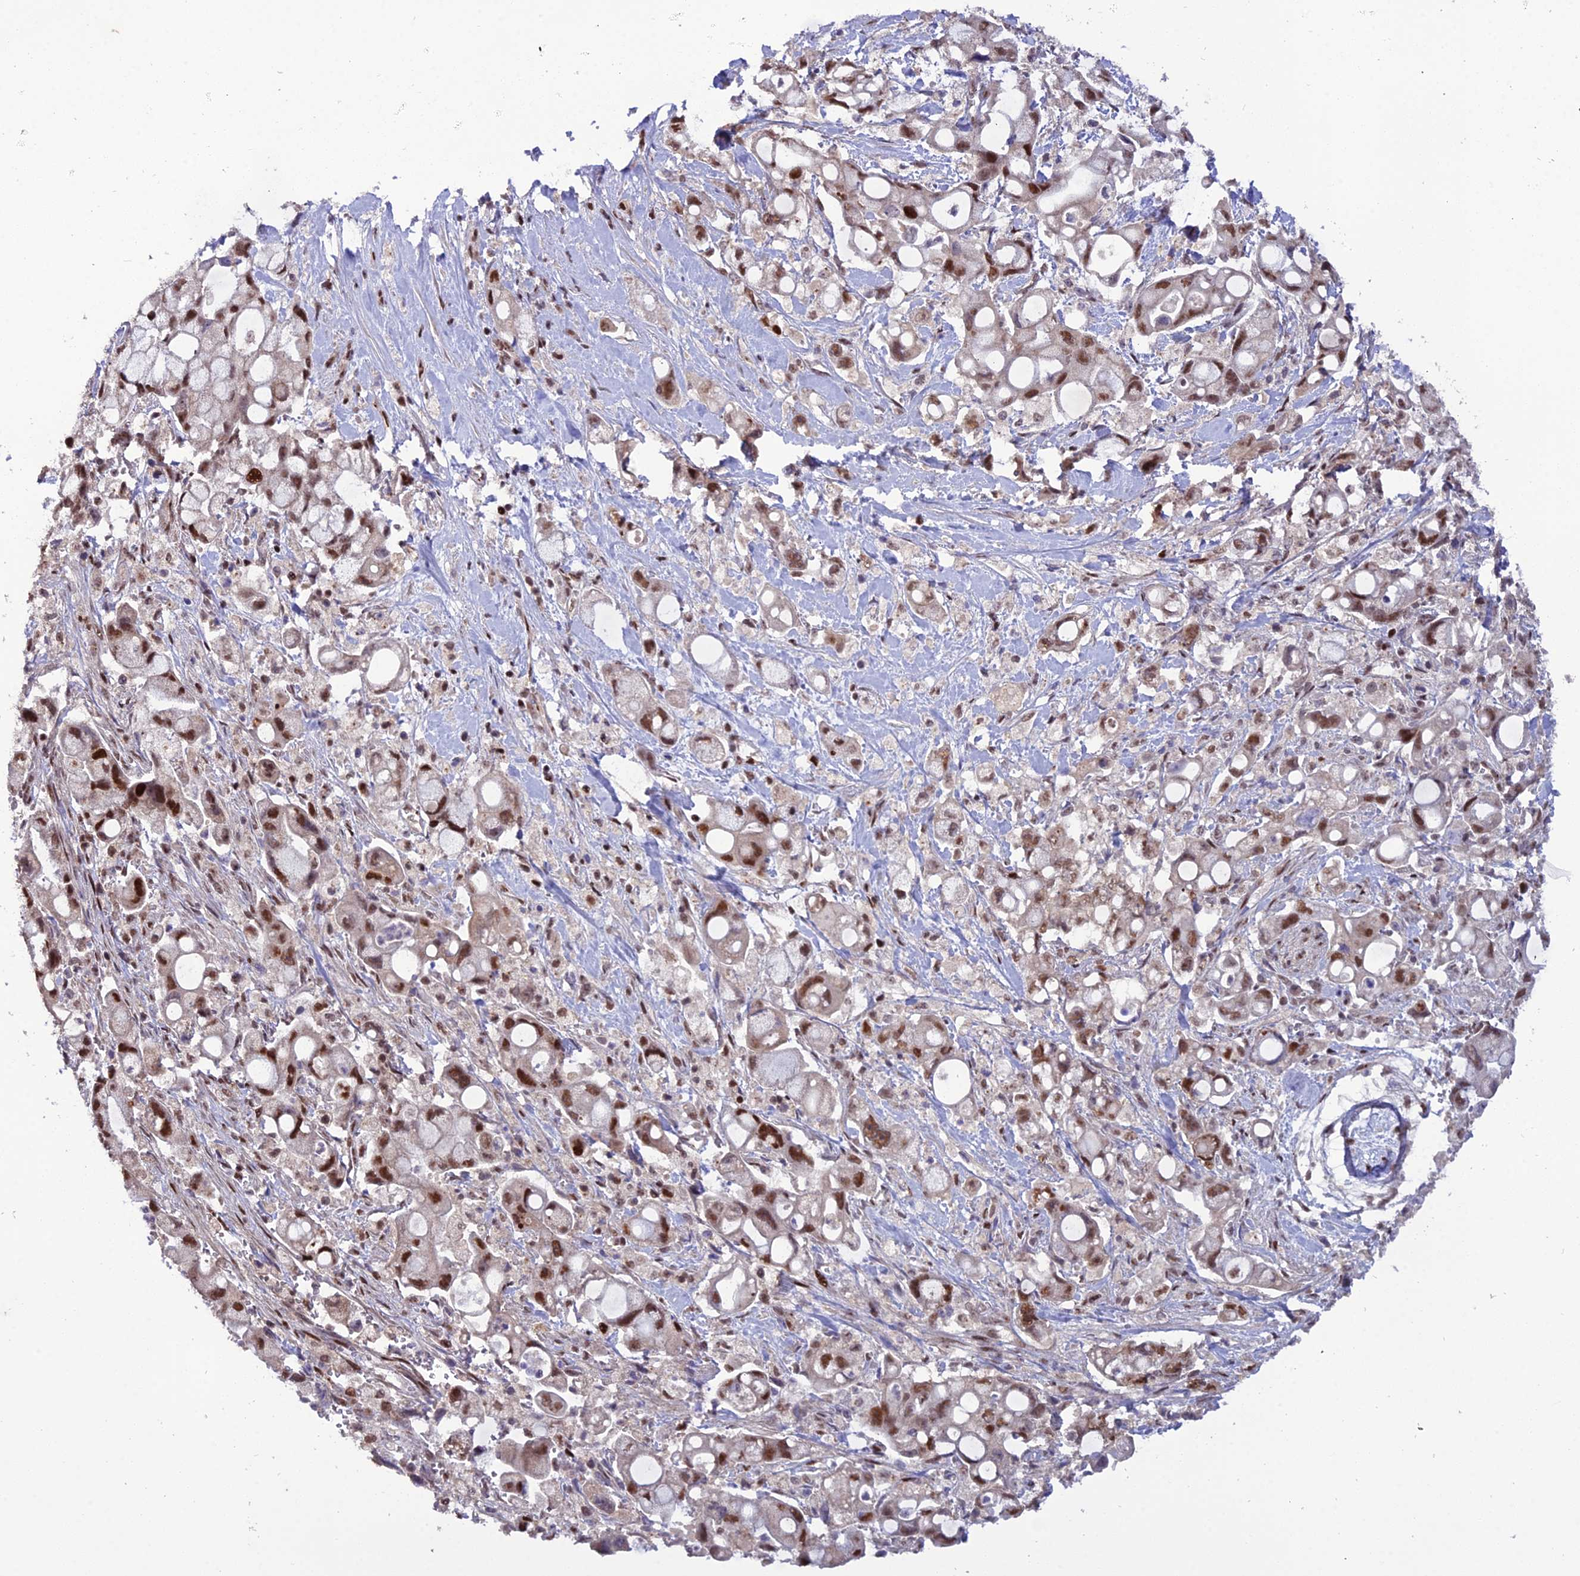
{"staining": {"intensity": "moderate", "quantity": ">75%", "location": "nuclear"}, "tissue": "pancreatic cancer", "cell_type": "Tumor cells", "image_type": "cancer", "snomed": [{"axis": "morphology", "description": "Adenocarcinoma, NOS"}, {"axis": "topography", "description": "Pancreas"}], "caption": "A brown stain highlights moderate nuclear positivity of a protein in human pancreatic cancer (adenocarcinoma) tumor cells.", "gene": "ARL2", "patient": {"sex": "male", "age": 68}}